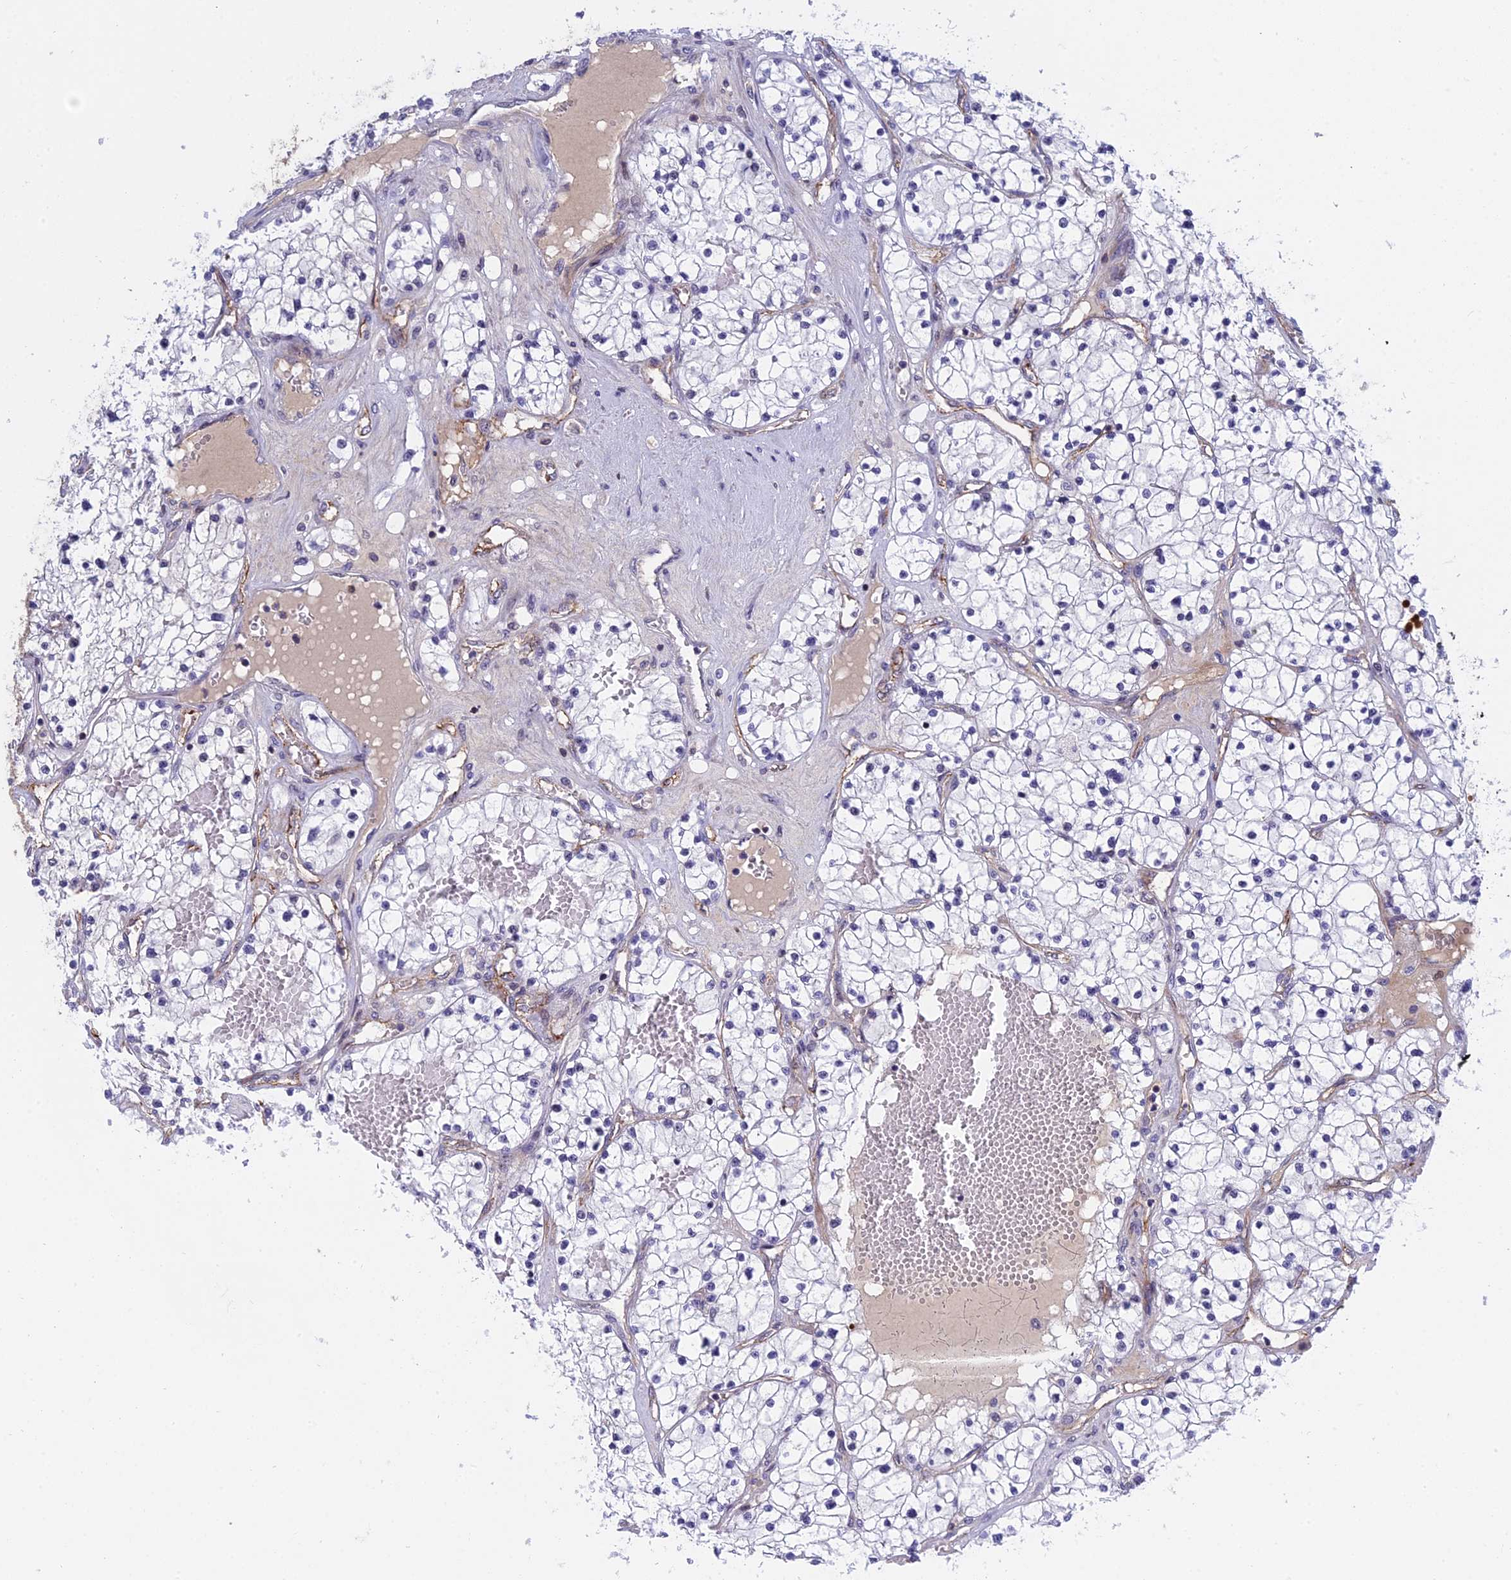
{"staining": {"intensity": "negative", "quantity": "none", "location": "none"}, "tissue": "renal cancer", "cell_type": "Tumor cells", "image_type": "cancer", "snomed": [{"axis": "morphology", "description": "Normal tissue, NOS"}, {"axis": "morphology", "description": "Adenocarcinoma, NOS"}, {"axis": "topography", "description": "Kidney"}], "caption": "Immunohistochemistry (IHC) image of human renal adenocarcinoma stained for a protein (brown), which shows no expression in tumor cells.", "gene": "MPND", "patient": {"sex": "male", "age": 68}}